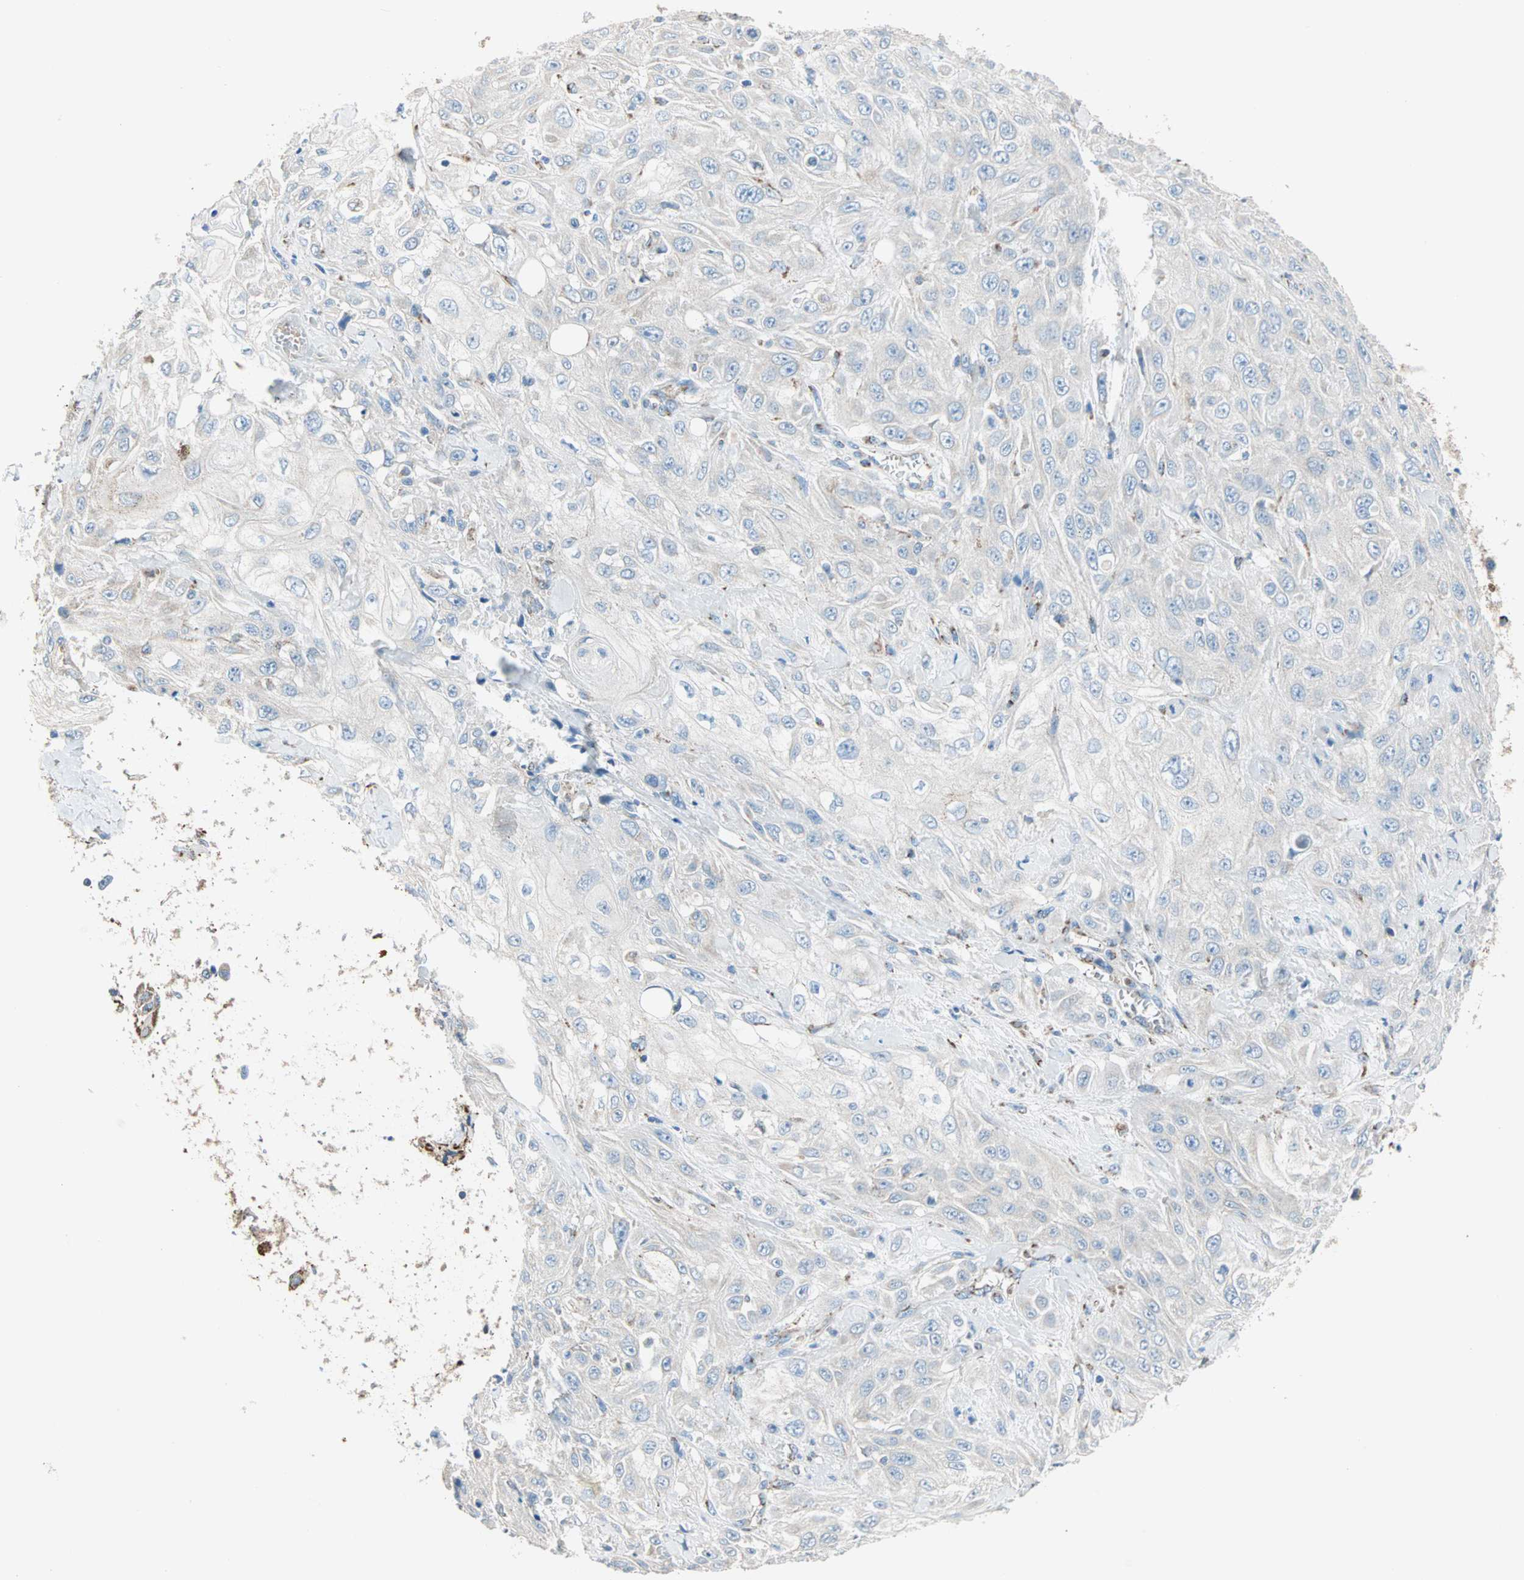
{"staining": {"intensity": "weak", "quantity": "<25%", "location": "cytoplasmic/membranous"}, "tissue": "skin cancer", "cell_type": "Tumor cells", "image_type": "cancer", "snomed": [{"axis": "morphology", "description": "Squamous cell carcinoma, NOS"}, {"axis": "morphology", "description": "Squamous cell carcinoma, metastatic, NOS"}, {"axis": "topography", "description": "Skin"}, {"axis": "topography", "description": "Lymph node"}], "caption": "There is no significant staining in tumor cells of skin metastatic squamous cell carcinoma.", "gene": "TST", "patient": {"sex": "male", "age": 75}}